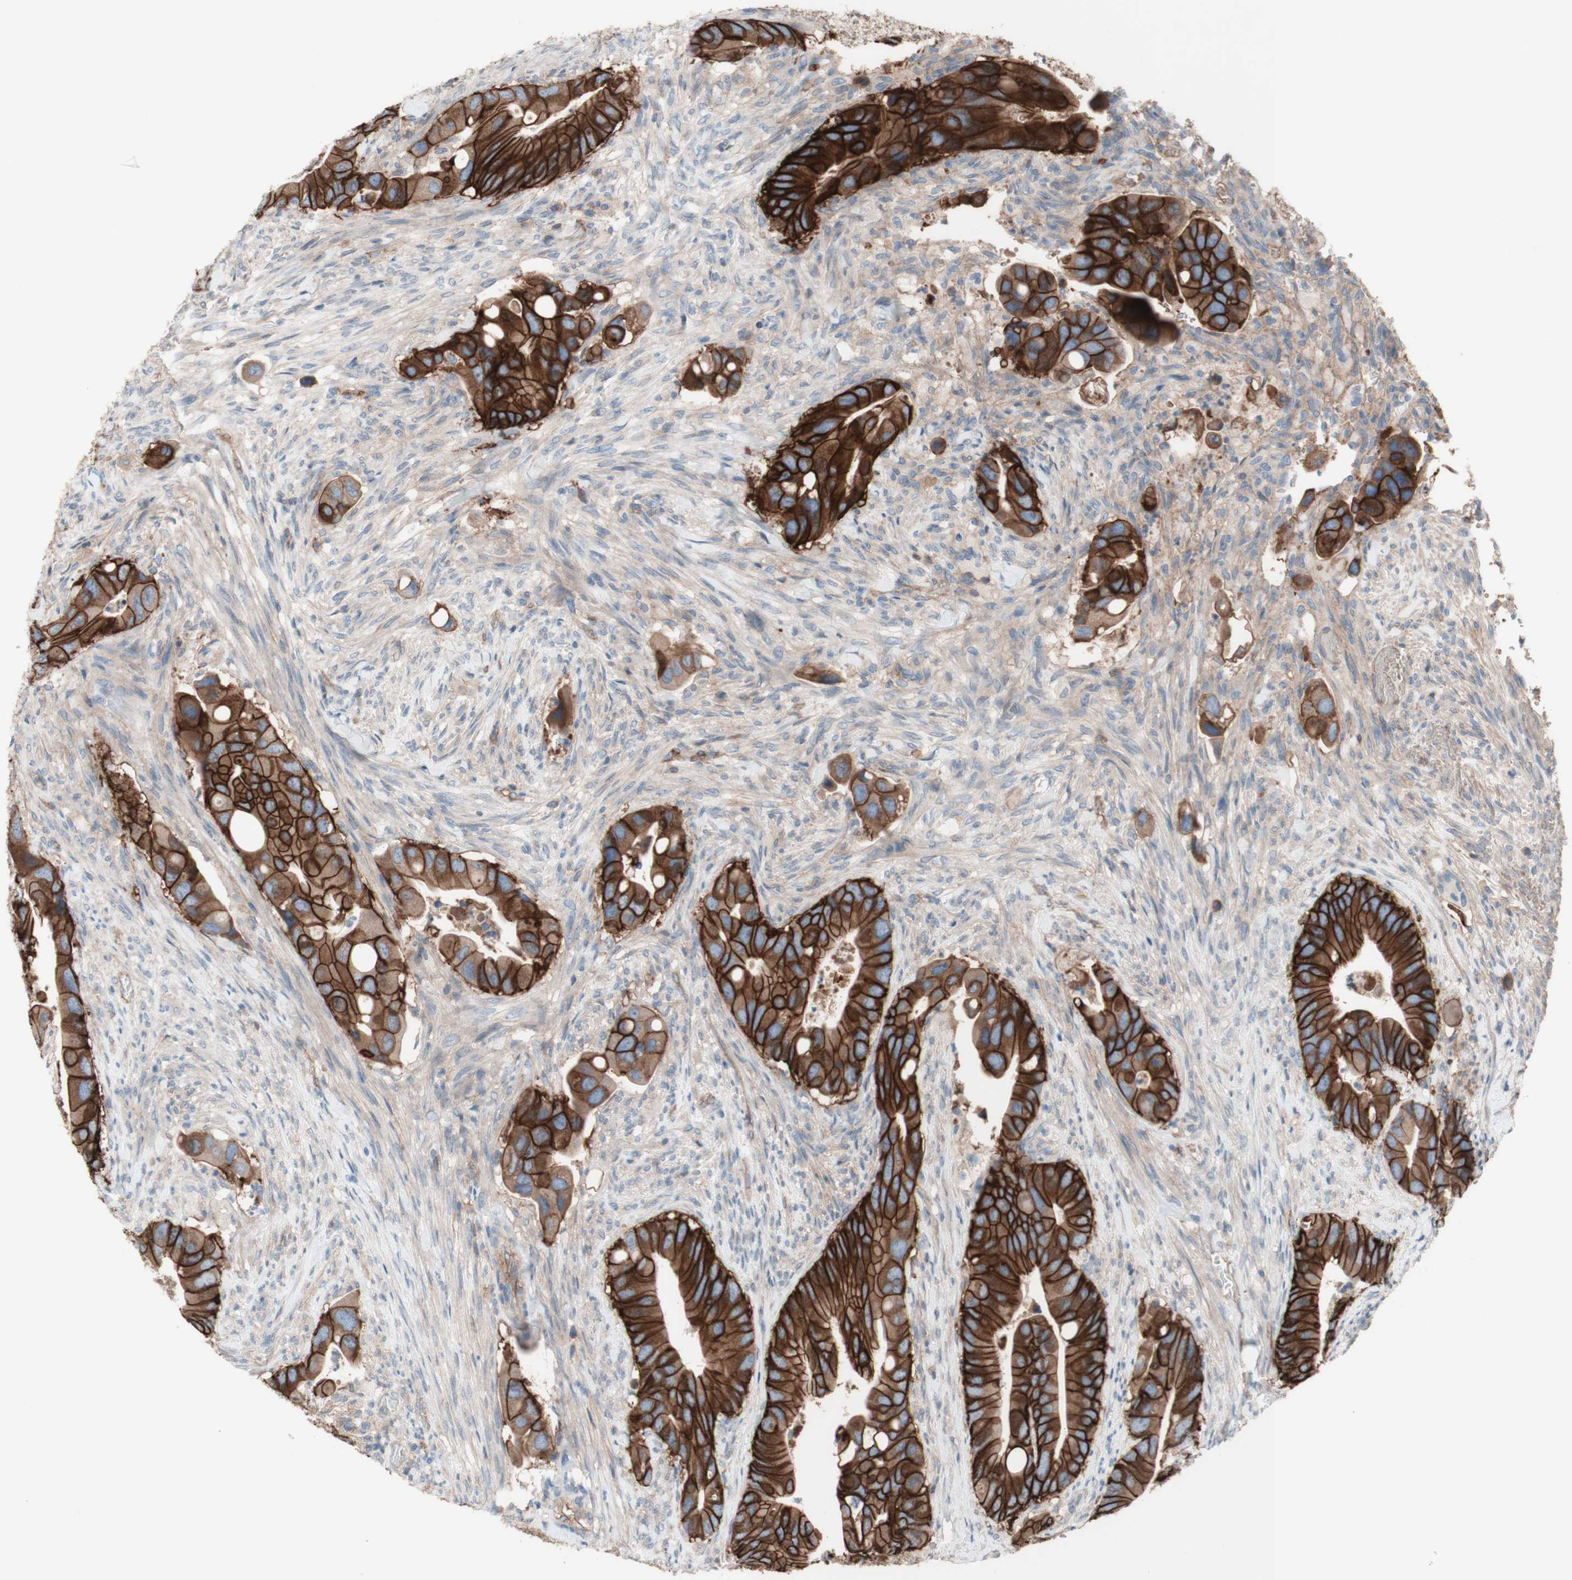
{"staining": {"intensity": "strong", "quantity": ">75%", "location": "cytoplasmic/membranous"}, "tissue": "colorectal cancer", "cell_type": "Tumor cells", "image_type": "cancer", "snomed": [{"axis": "morphology", "description": "Adenocarcinoma, NOS"}, {"axis": "topography", "description": "Rectum"}], "caption": "Strong cytoplasmic/membranous protein positivity is identified in about >75% of tumor cells in adenocarcinoma (colorectal).", "gene": "CD46", "patient": {"sex": "female", "age": 57}}